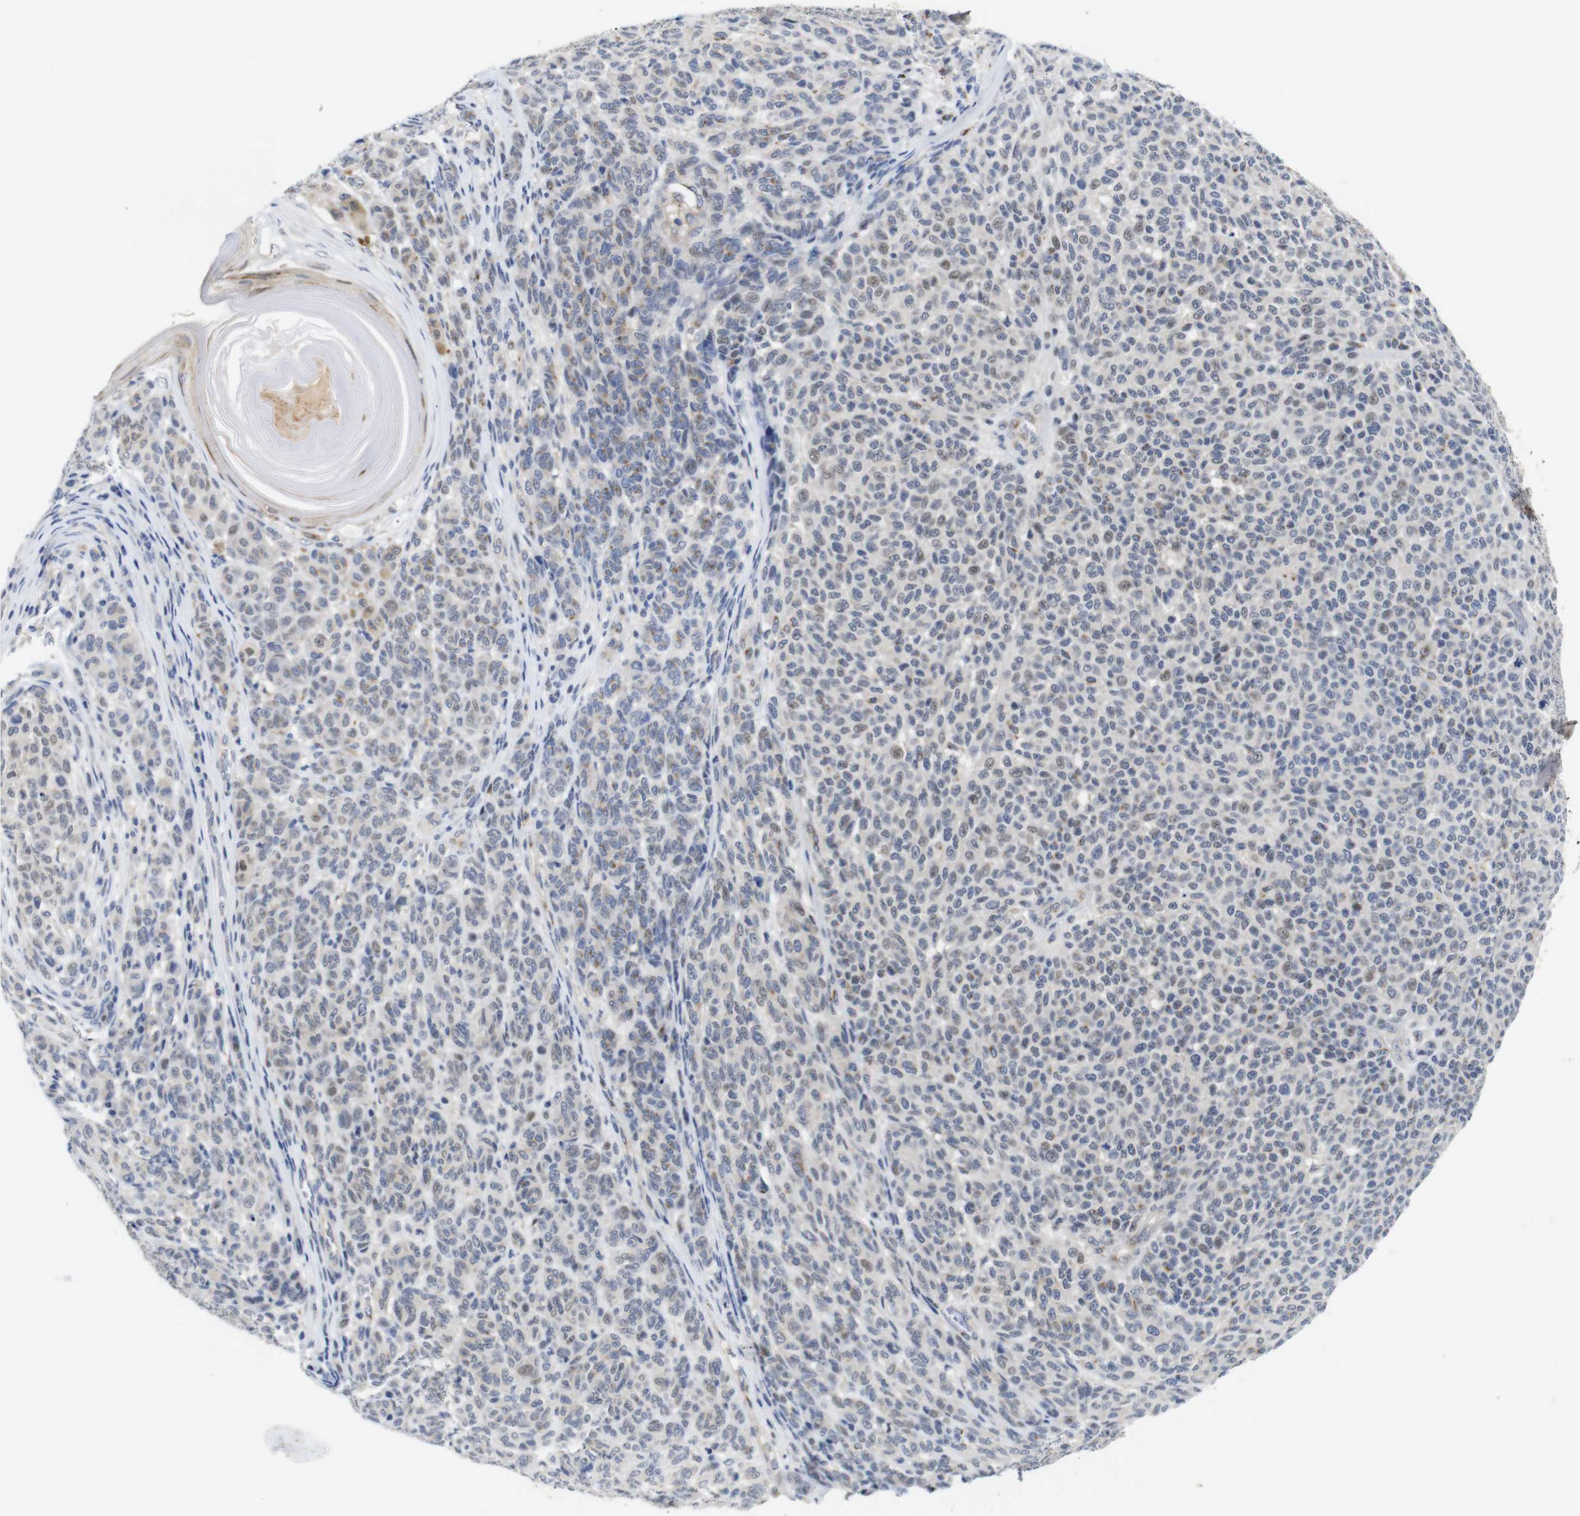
{"staining": {"intensity": "weak", "quantity": "25%-75%", "location": "nuclear"}, "tissue": "melanoma", "cell_type": "Tumor cells", "image_type": "cancer", "snomed": [{"axis": "morphology", "description": "Malignant melanoma, NOS"}, {"axis": "topography", "description": "Skin"}], "caption": "Malignant melanoma tissue demonstrates weak nuclear positivity in about 25%-75% of tumor cells, visualized by immunohistochemistry.", "gene": "FURIN", "patient": {"sex": "male", "age": 59}}